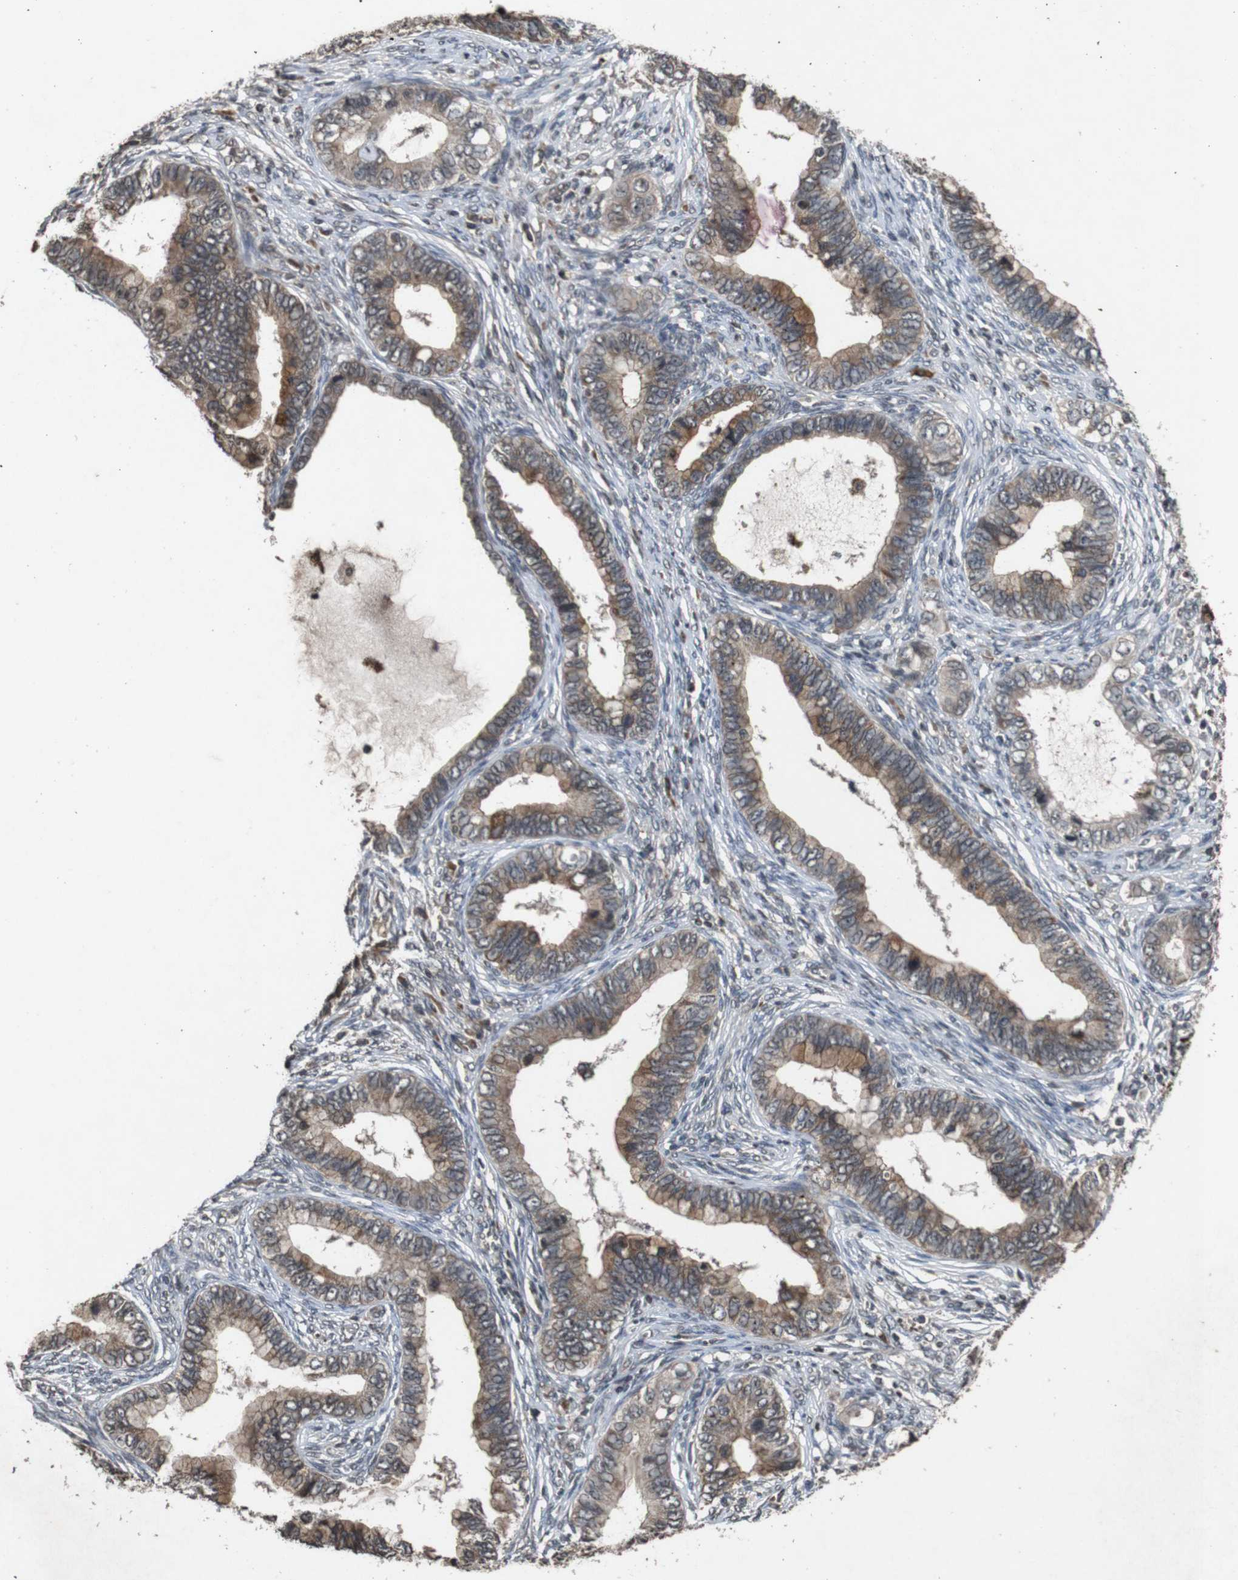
{"staining": {"intensity": "moderate", "quantity": ">75%", "location": "cytoplasmic/membranous"}, "tissue": "cervical cancer", "cell_type": "Tumor cells", "image_type": "cancer", "snomed": [{"axis": "morphology", "description": "Adenocarcinoma, NOS"}, {"axis": "topography", "description": "Cervix"}], "caption": "Human adenocarcinoma (cervical) stained with a brown dye reveals moderate cytoplasmic/membranous positive expression in about >75% of tumor cells.", "gene": "SORL1", "patient": {"sex": "female", "age": 44}}